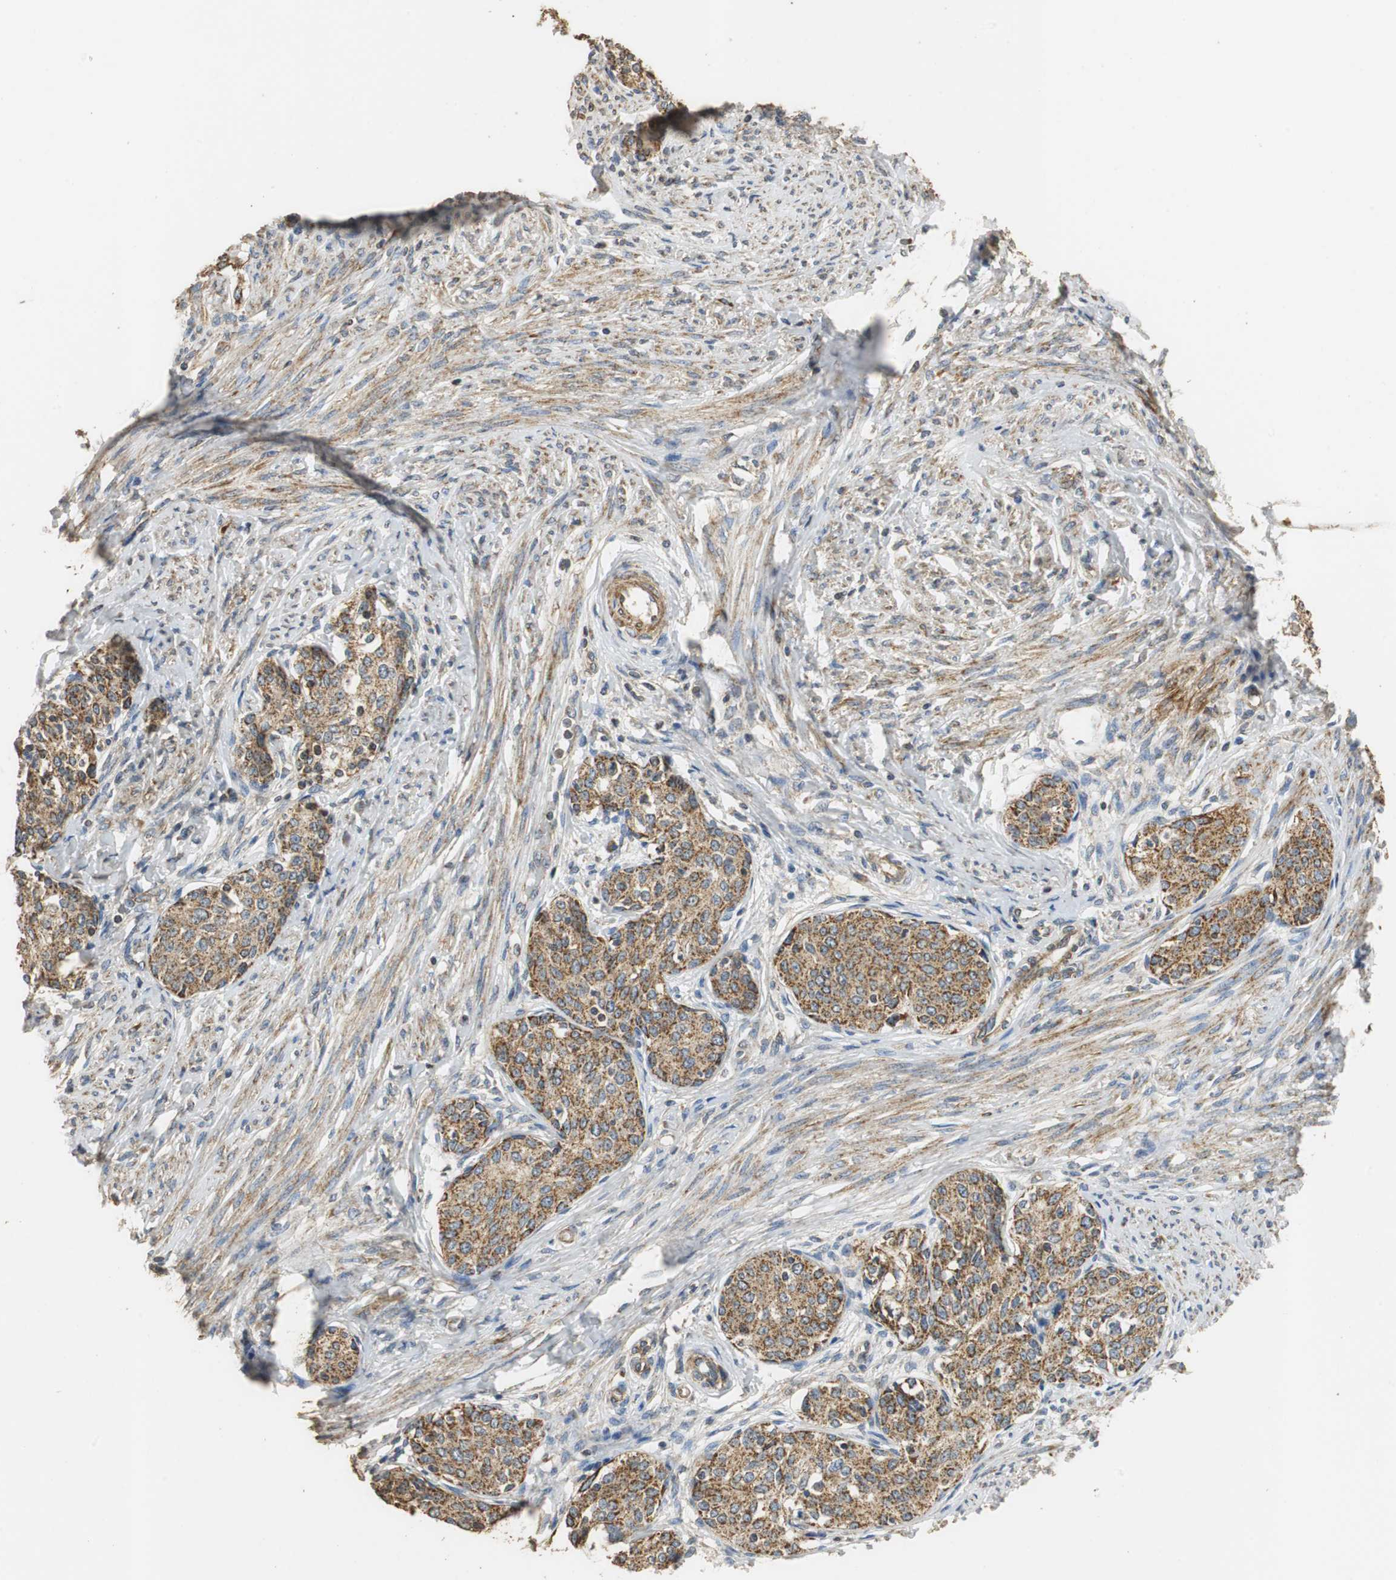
{"staining": {"intensity": "moderate", "quantity": ">75%", "location": "cytoplasmic/membranous"}, "tissue": "cervical cancer", "cell_type": "Tumor cells", "image_type": "cancer", "snomed": [{"axis": "morphology", "description": "Squamous cell carcinoma, NOS"}, {"axis": "morphology", "description": "Adenocarcinoma, NOS"}, {"axis": "topography", "description": "Cervix"}], "caption": "Protein expression analysis of cervical cancer shows moderate cytoplasmic/membranous expression in about >75% of tumor cells.", "gene": "NNT", "patient": {"sex": "female", "age": 52}}